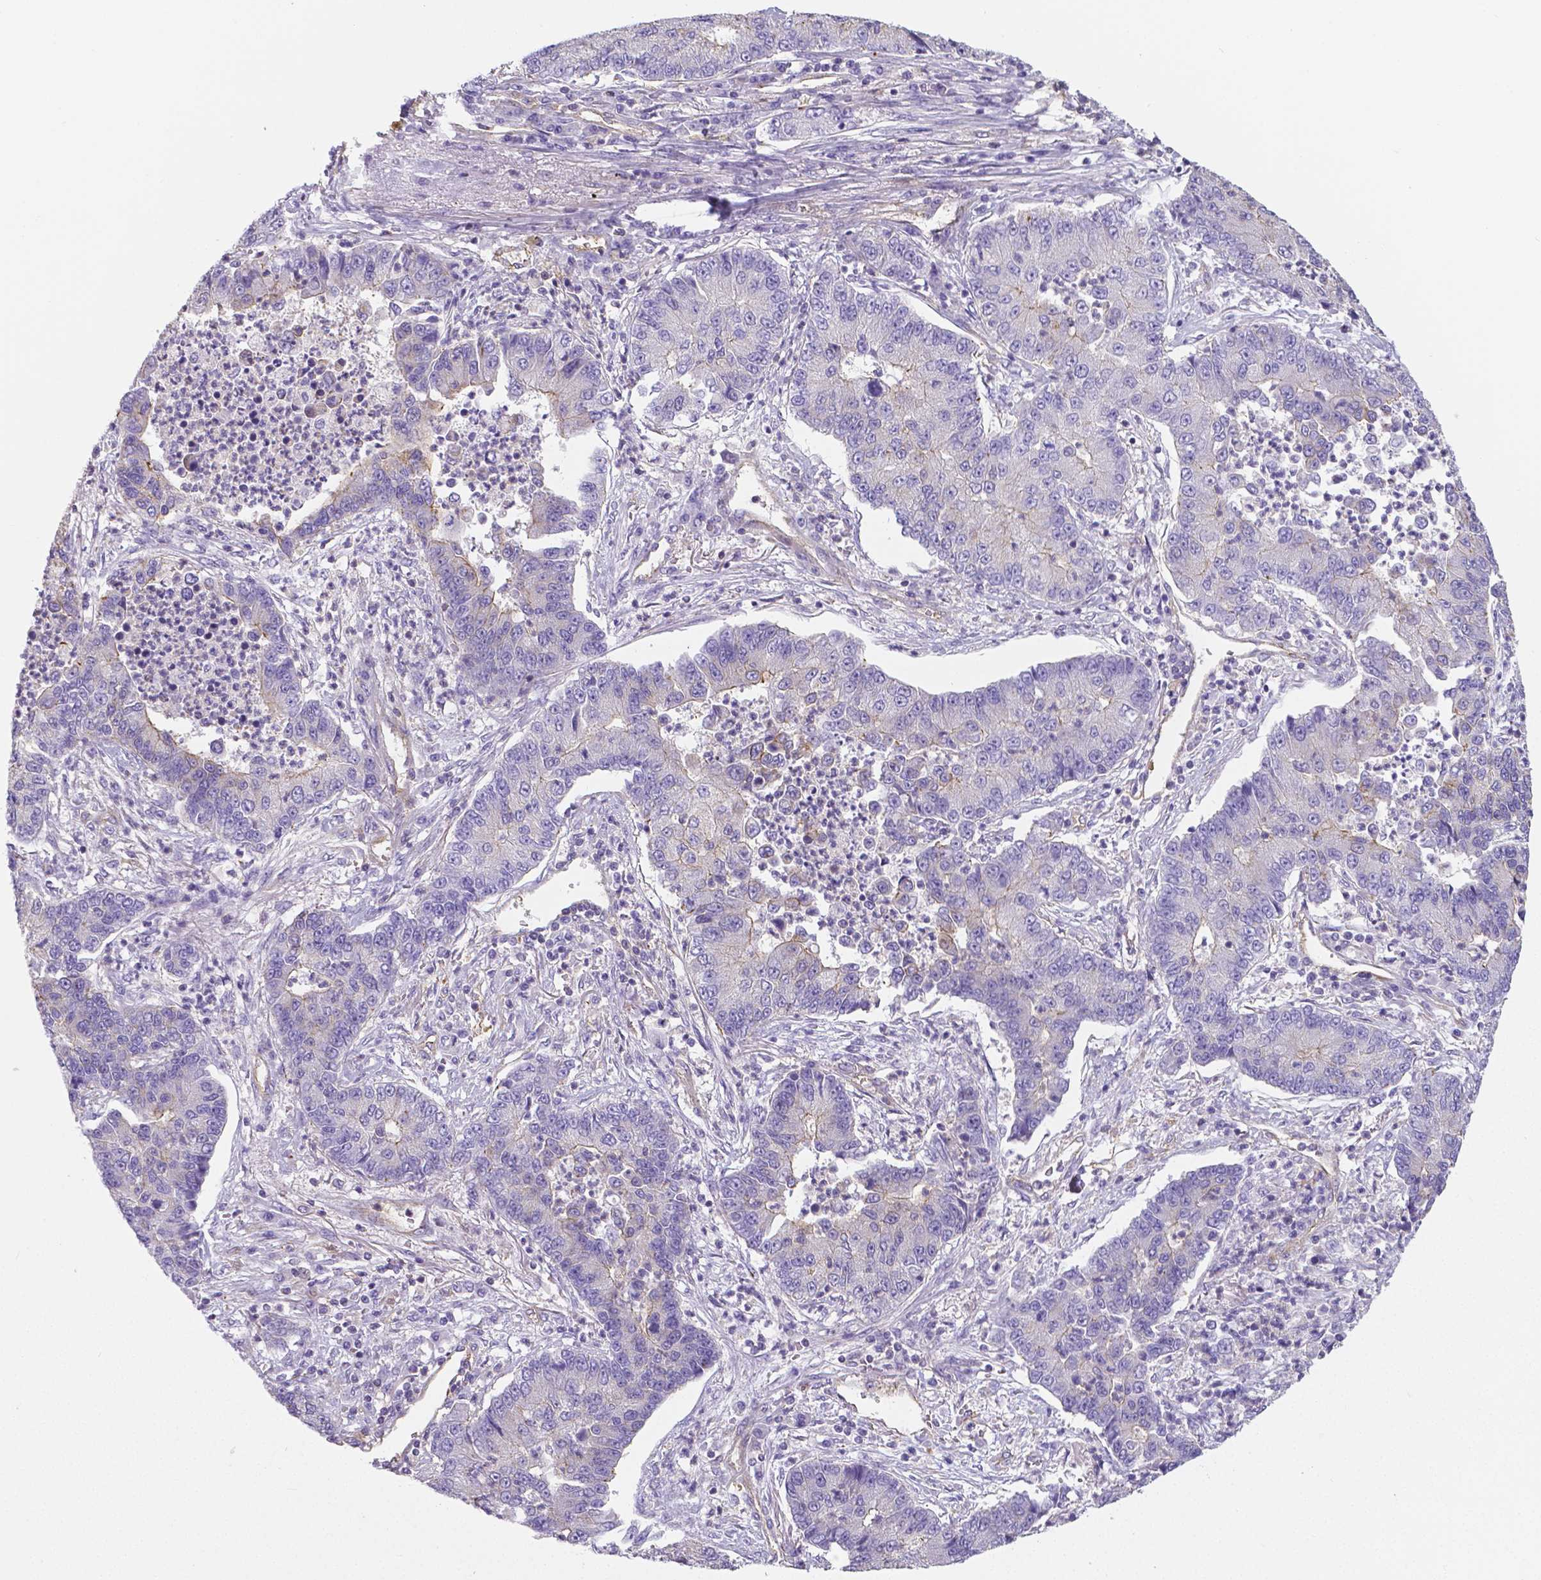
{"staining": {"intensity": "moderate", "quantity": "<25%", "location": "cytoplasmic/membranous"}, "tissue": "lung cancer", "cell_type": "Tumor cells", "image_type": "cancer", "snomed": [{"axis": "morphology", "description": "Adenocarcinoma, NOS"}, {"axis": "topography", "description": "Lung"}], "caption": "IHC (DAB) staining of lung cancer (adenocarcinoma) reveals moderate cytoplasmic/membranous protein positivity in about <25% of tumor cells.", "gene": "CRMP1", "patient": {"sex": "female", "age": 57}}